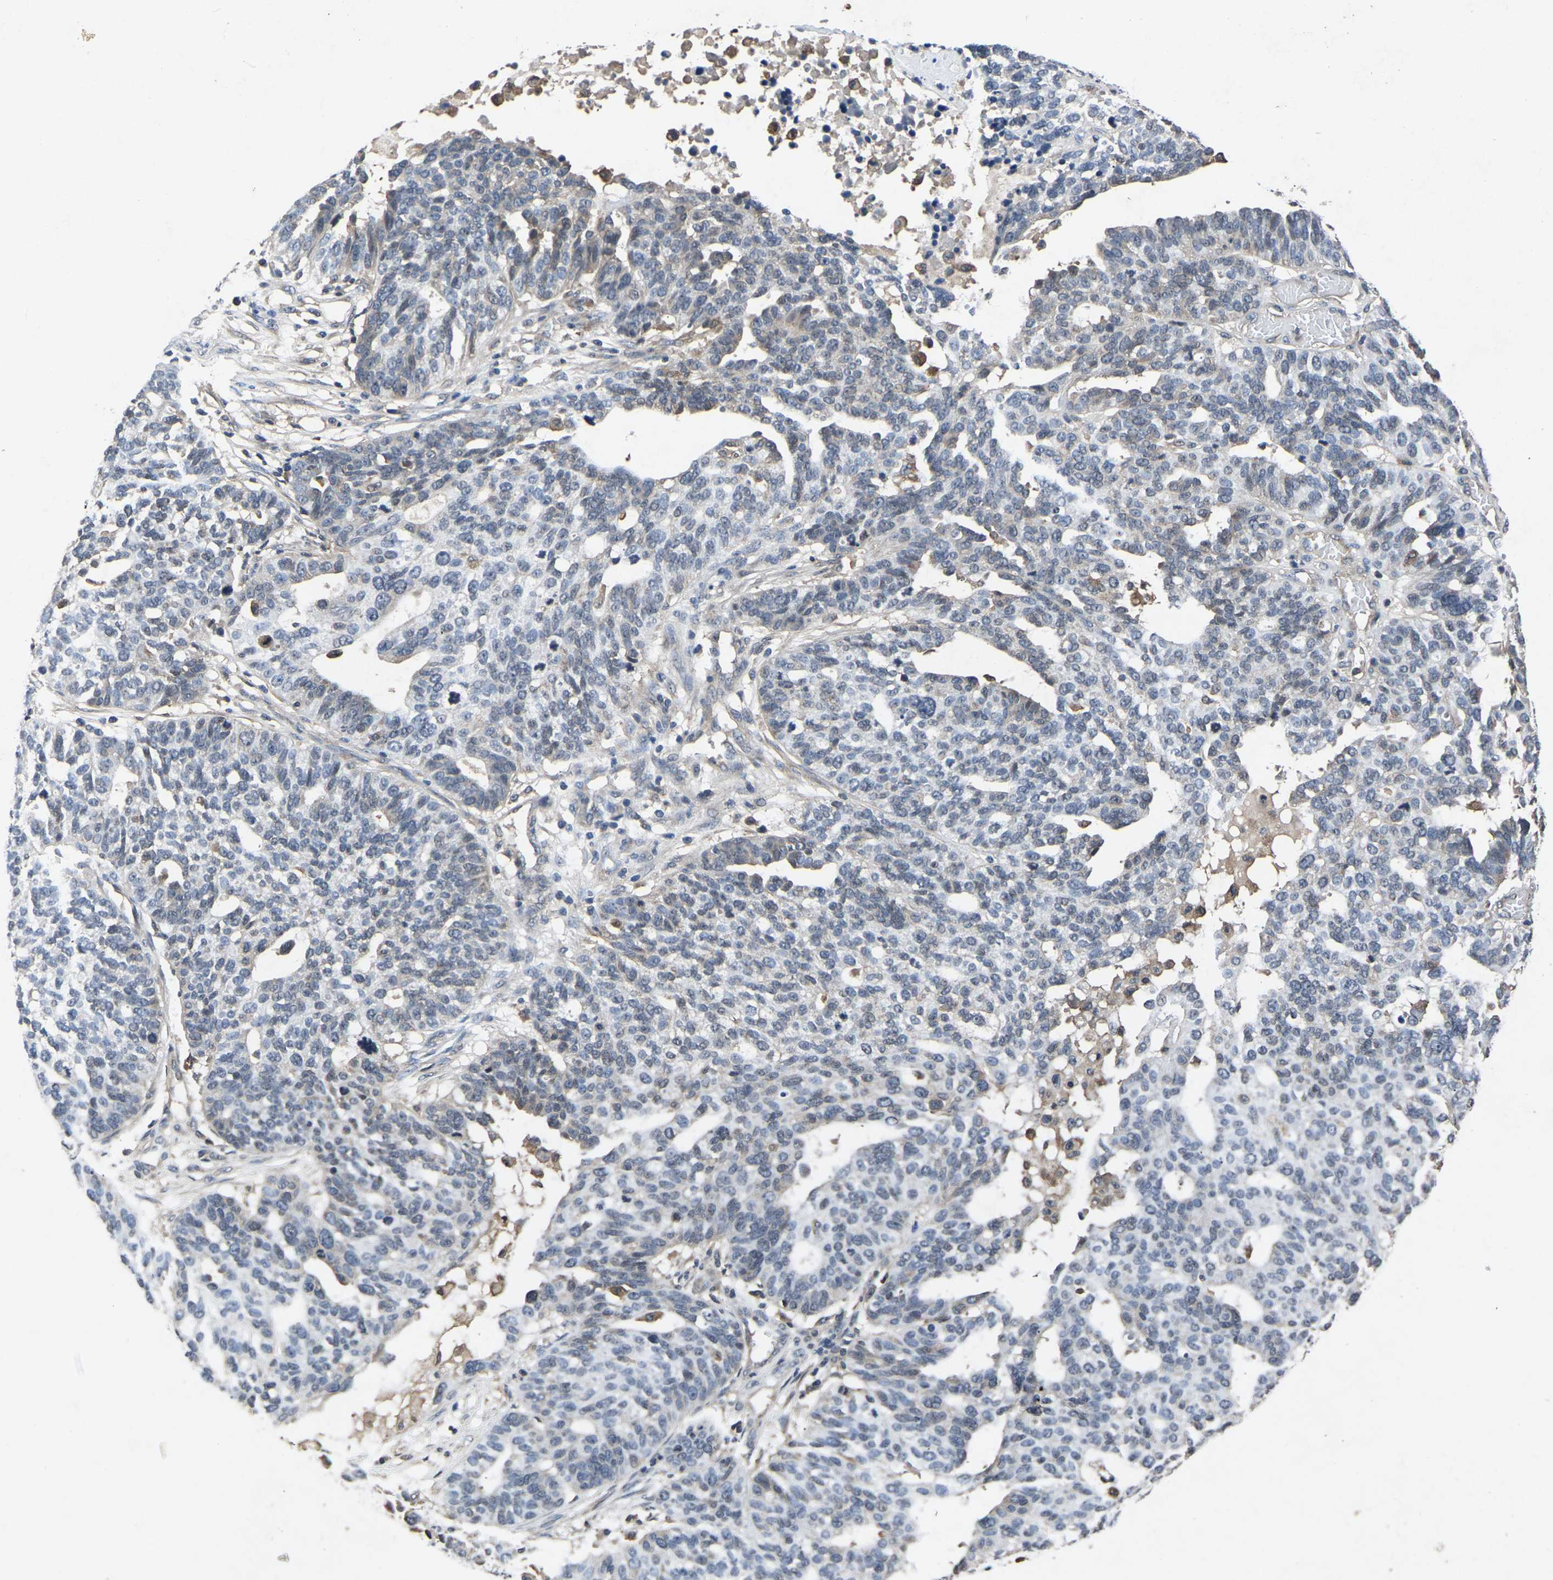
{"staining": {"intensity": "weak", "quantity": "<25%", "location": "cytoplasmic/membranous"}, "tissue": "ovarian cancer", "cell_type": "Tumor cells", "image_type": "cancer", "snomed": [{"axis": "morphology", "description": "Cystadenocarcinoma, serous, NOS"}, {"axis": "topography", "description": "Ovary"}], "caption": "Immunohistochemical staining of ovarian serous cystadenocarcinoma exhibits no significant staining in tumor cells.", "gene": "FGD5", "patient": {"sex": "female", "age": 59}}